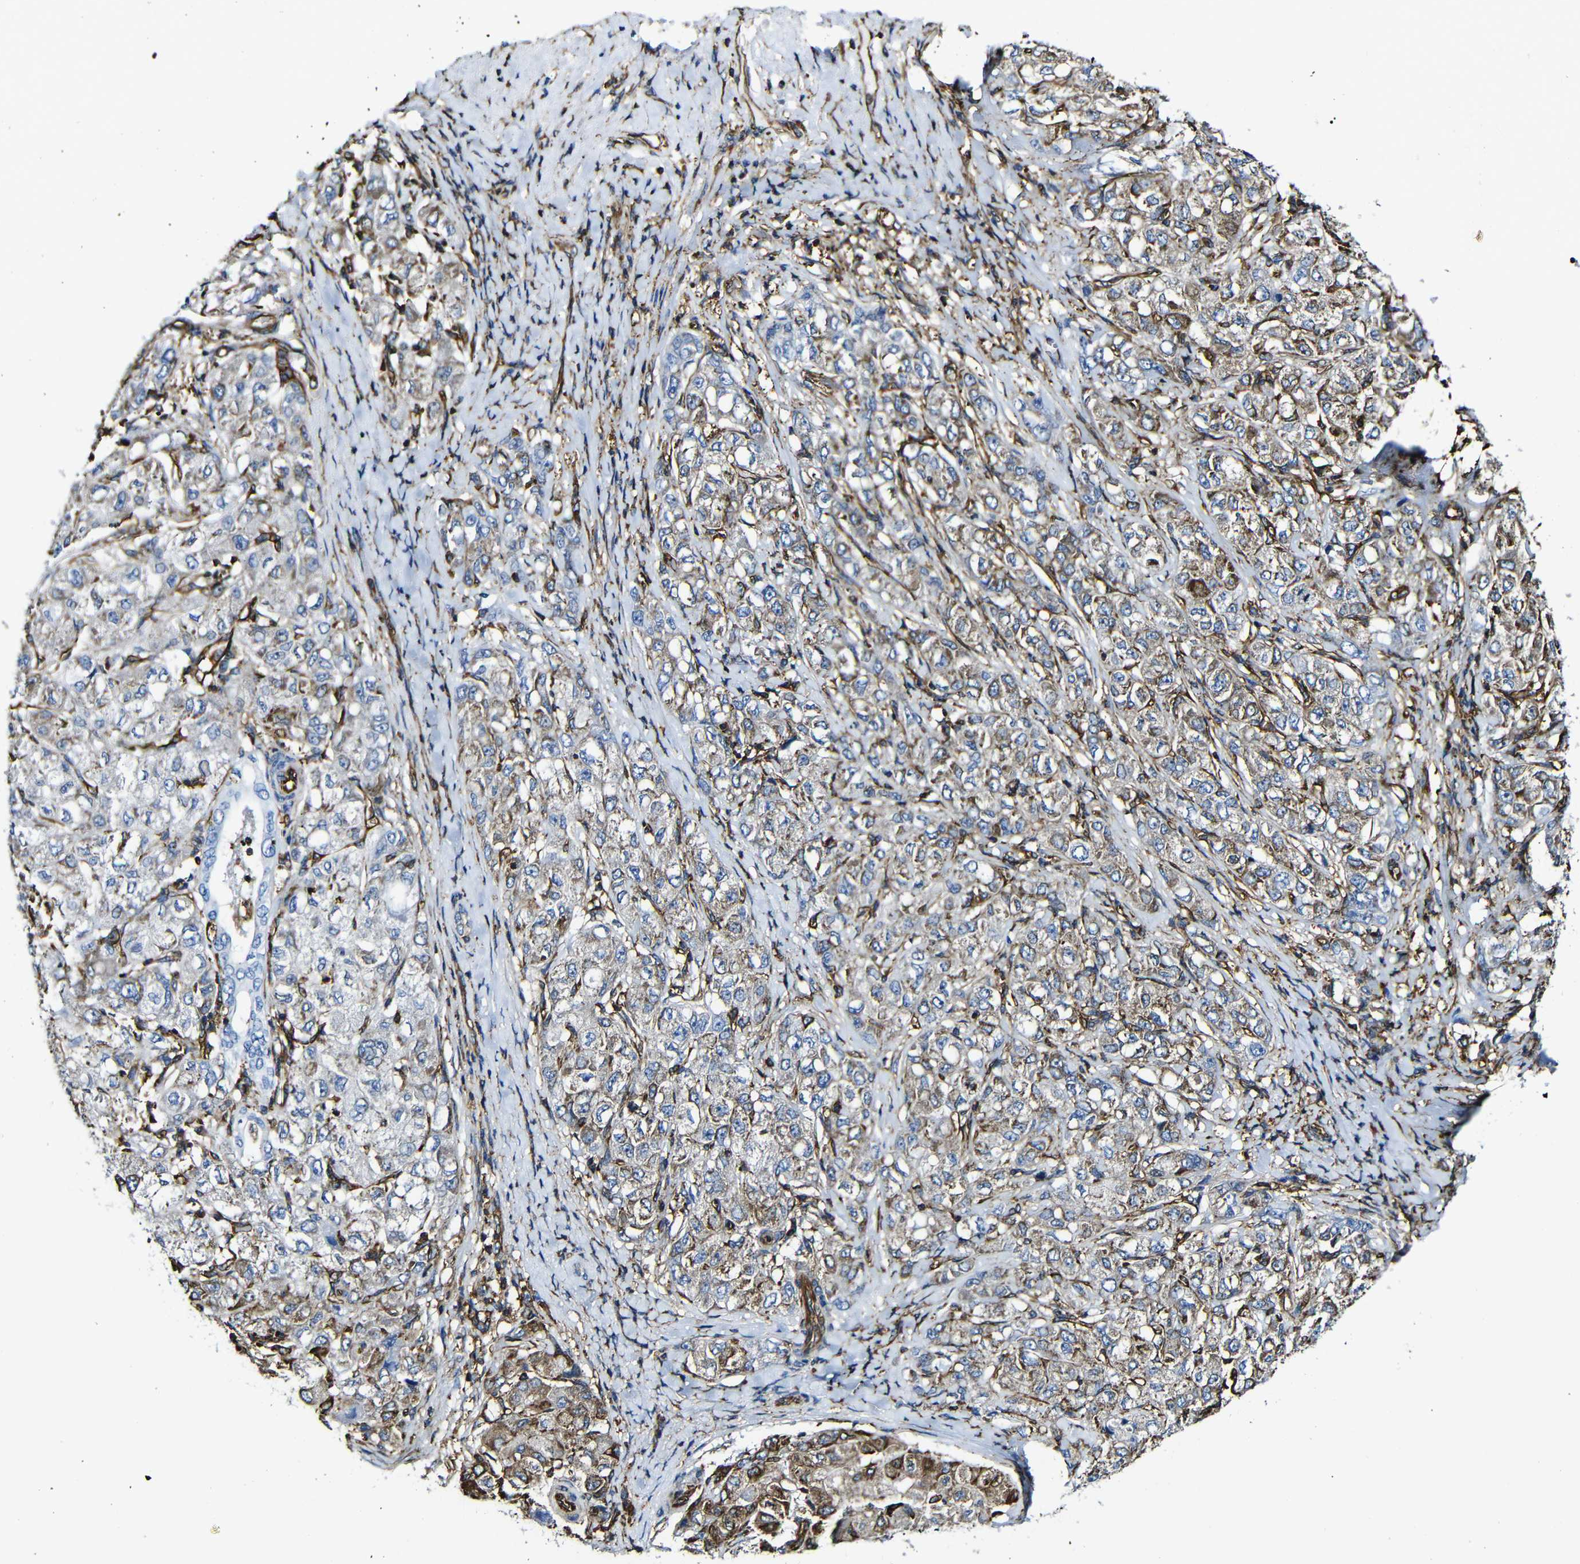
{"staining": {"intensity": "moderate", "quantity": "25%-75%", "location": "cytoplasmic/membranous"}, "tissue": "liver cancer", "cell_type": "Tumor cells", "image_type": "cancer", "snomed": [{"axis": "morphology", "description": "Carcinoma, Hepatocellular, NOS"}, {"axis": "topography", "description": "Liver"}], "caption": "Protein staining exhibits moderate cytoplasmic/membranous staining in about 25%-75% of tumor cells in hepatocellular carcinoma (liver).", "gene": "MSN", "patient": {"sex": "male", "age": 80}}